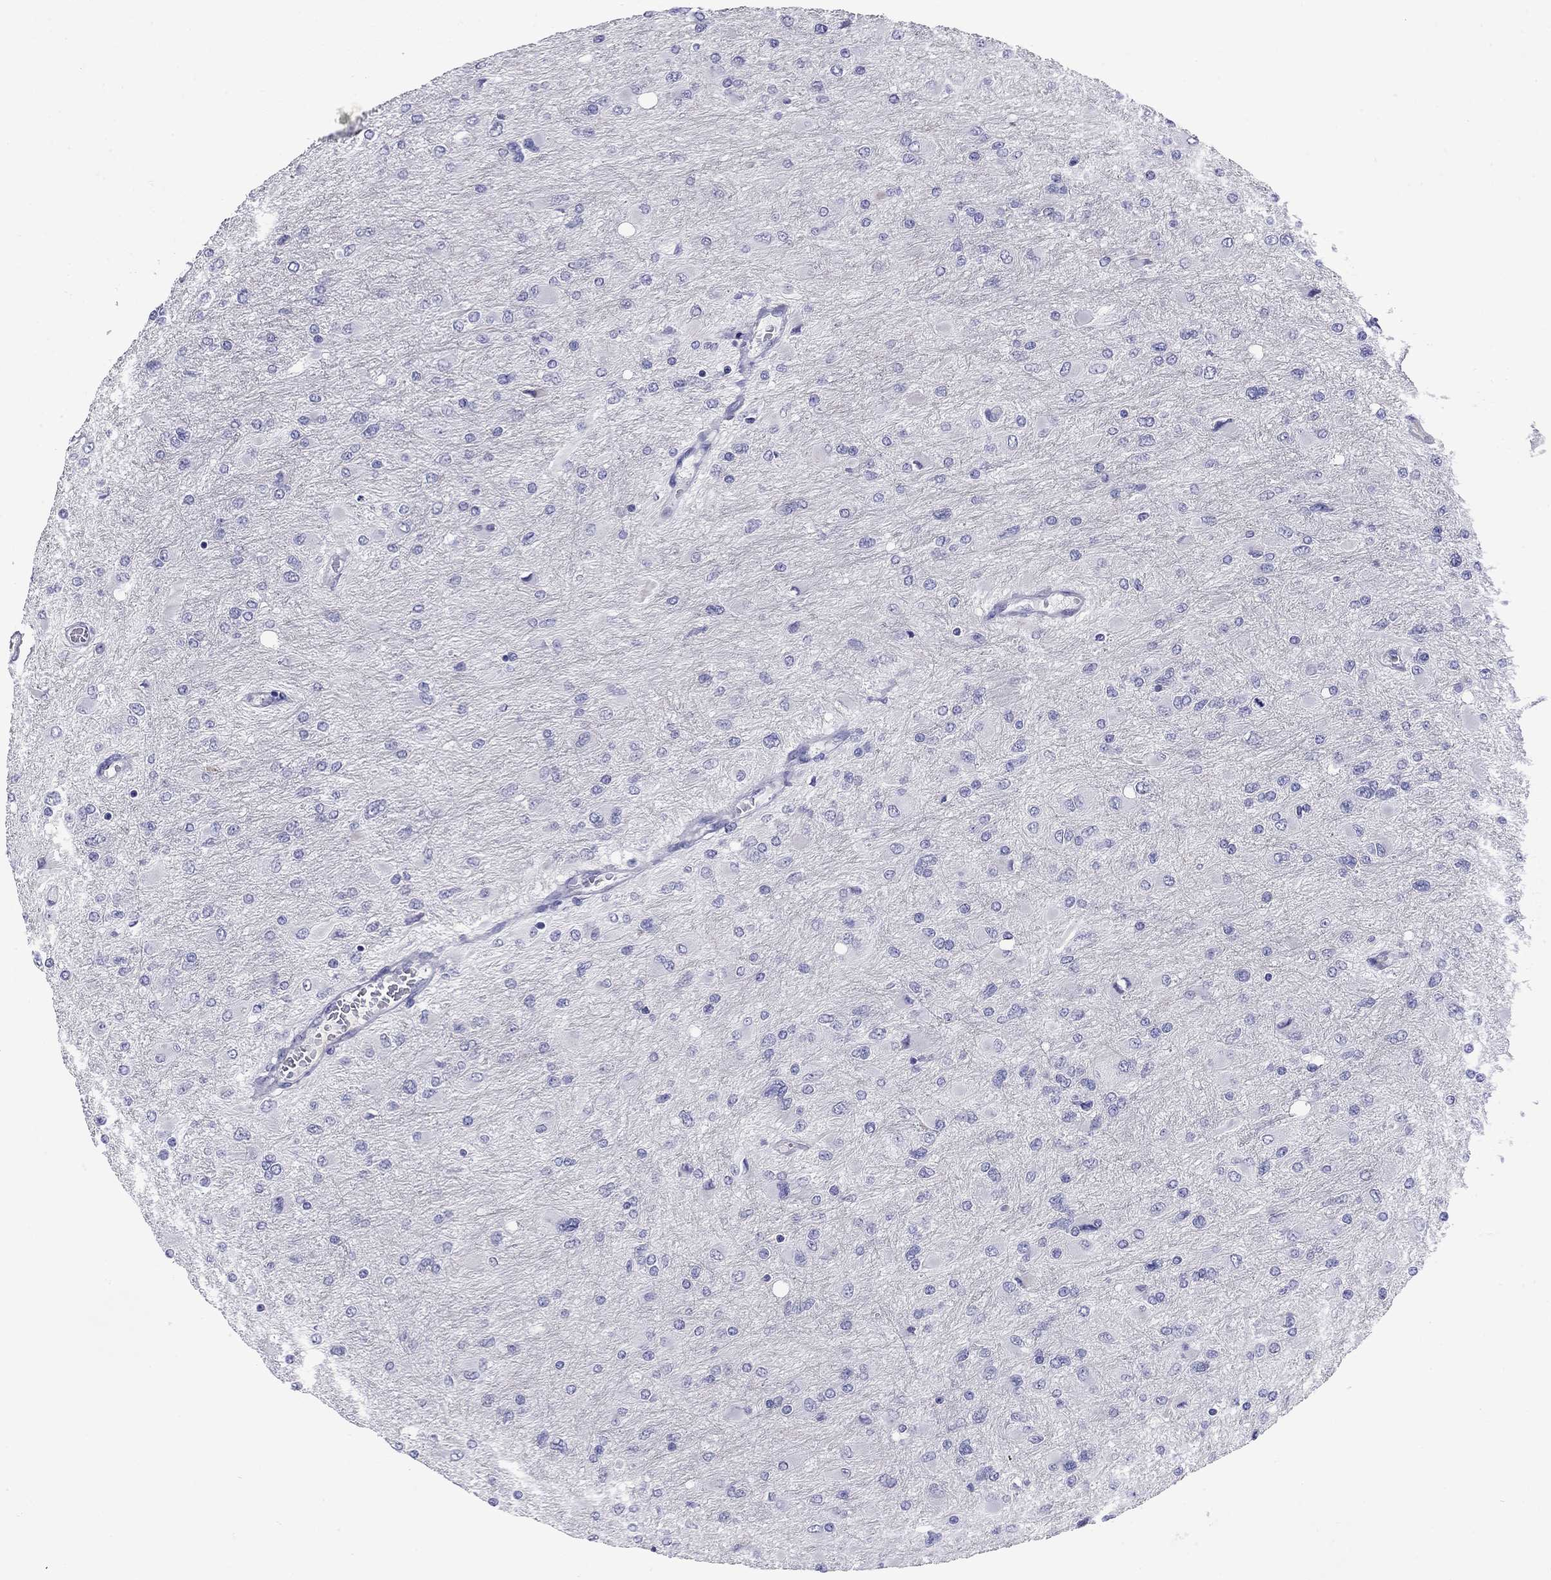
{"staining": {"intensity": "negative", "quantity": "none", "location": "none"}, "tissue": "glioma", "cell_type": "Tumor cells", "image_type": "cancer", "snomed": [{"axis": "morphology", "description": "Glioma, malignant, High grade"}, {"axis": "topography", "description": "Cerebral cortex"}], "caption": "This is an immunohistochemistry (IHC) micrograph of human glioma. There is no positivity in tumor cells.", "gene": "CMYA5", "patient": {"sex": "female", "age": 36}}